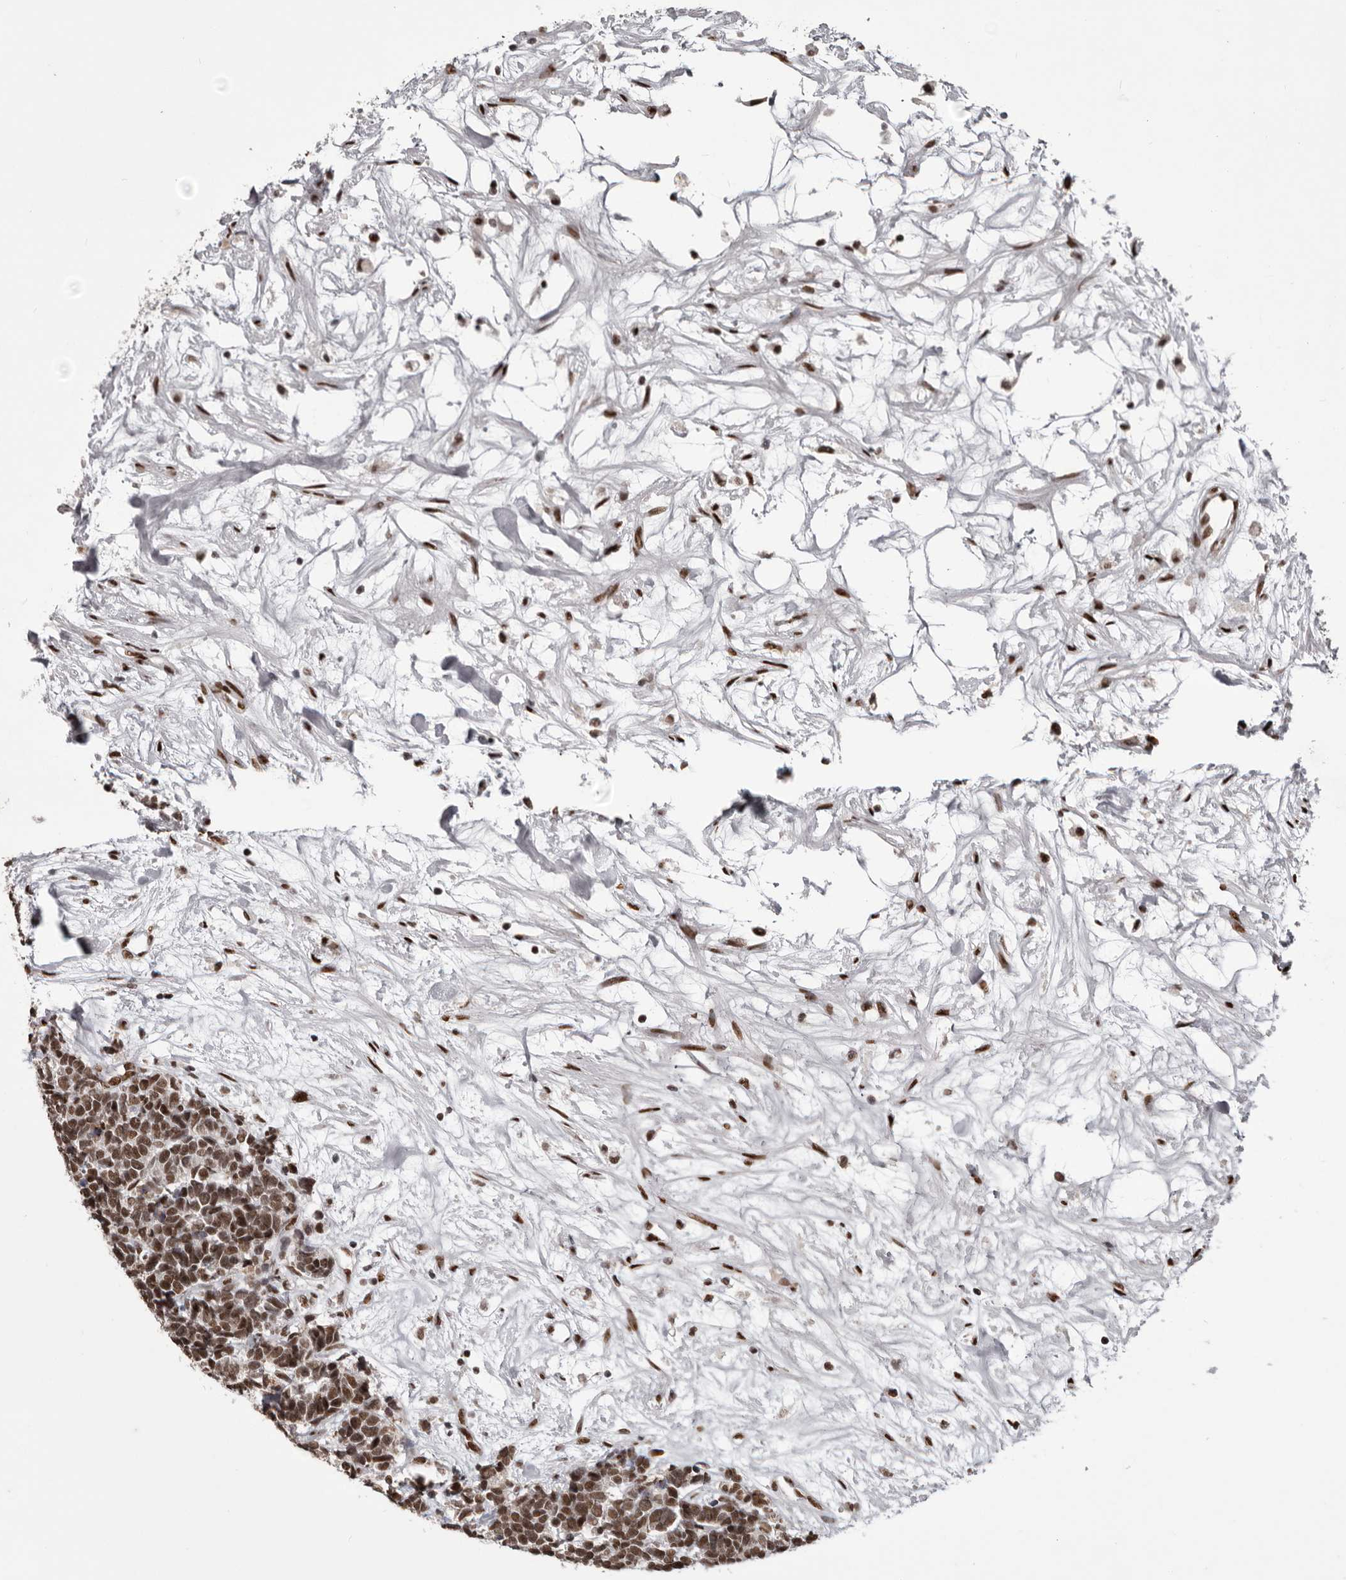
{"staining": {"intensity": "moderate", "quantity": ">75%", "location": "nuclear"}, "tissue": "carcinoid", "cell_type": "Tumor cells", "image_type": "cancer", "snomed": [{"axis": "morphology", "description": "Carcinoma, NOS"}, {"axis": "morphology", "description": "Carcinoid, malignant, NOS"}, {"axis": "topography", "description": "Urinary bladder"}], "caption": "Carcinoid stained with a brown dye exhibits moderate nuclear positive staining in approximately >75% of tumor cells.", "gene": "NUMA1", "patient": {"sex": "male", "age": 57}}